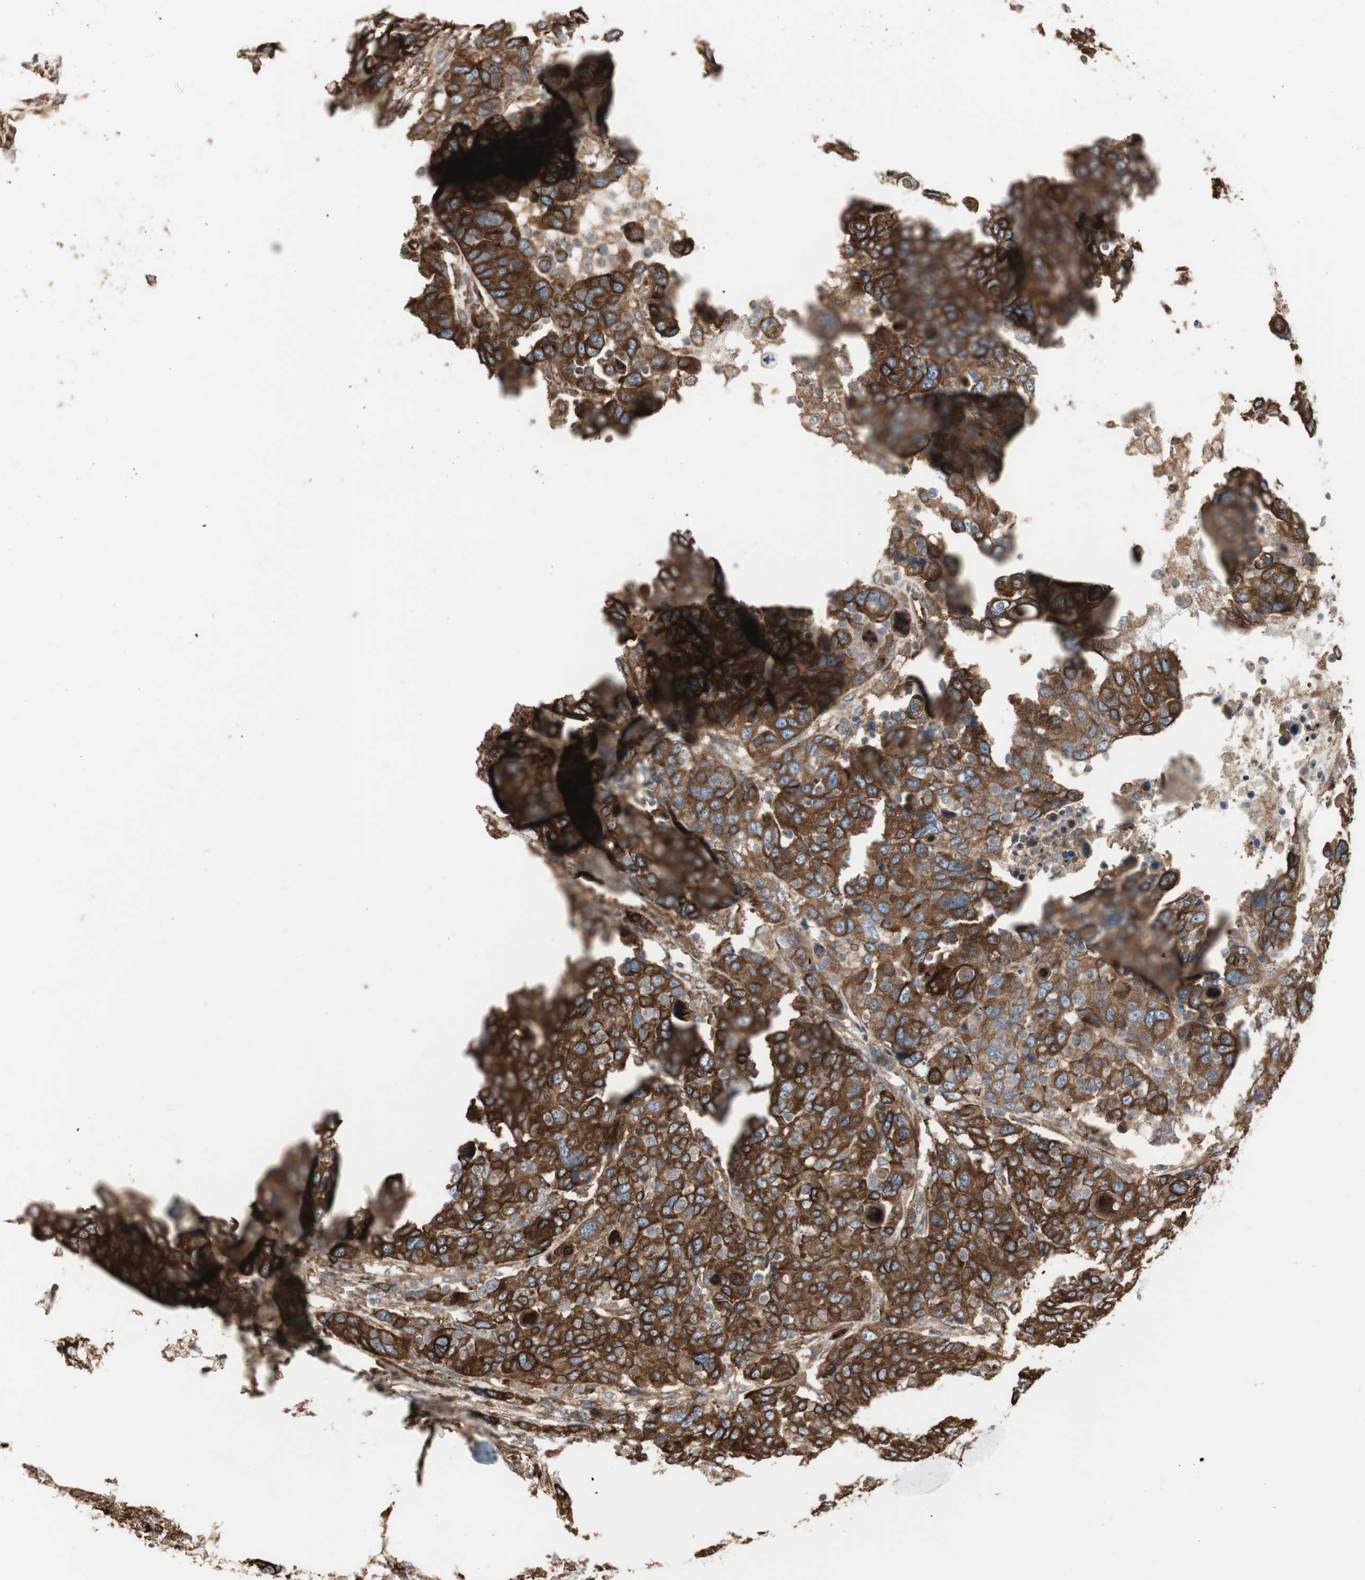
{"staining": {"intensity": "strong", "quantity": ">75%", "location": "cytoplasmic/membranous"}, "tissue": "breast cancer", "cell_type": "Tumor cells", "image_type": "cancer", "snomed": [{"axis": "morphology", "description": "Duct carcinoma"}, {"axis": "topography", "description": "Breast"}], "caption": "An immunohistochemistry photomicrograph of neoplastic tissue is shown. Protein staining in brown highlights strong cytoplasmic/membranous positivity in breast cancer (intraductal carcinoma) within tumor cells.", "gene": "H6PD", "patient": {"sex": "female", "age": 37}}